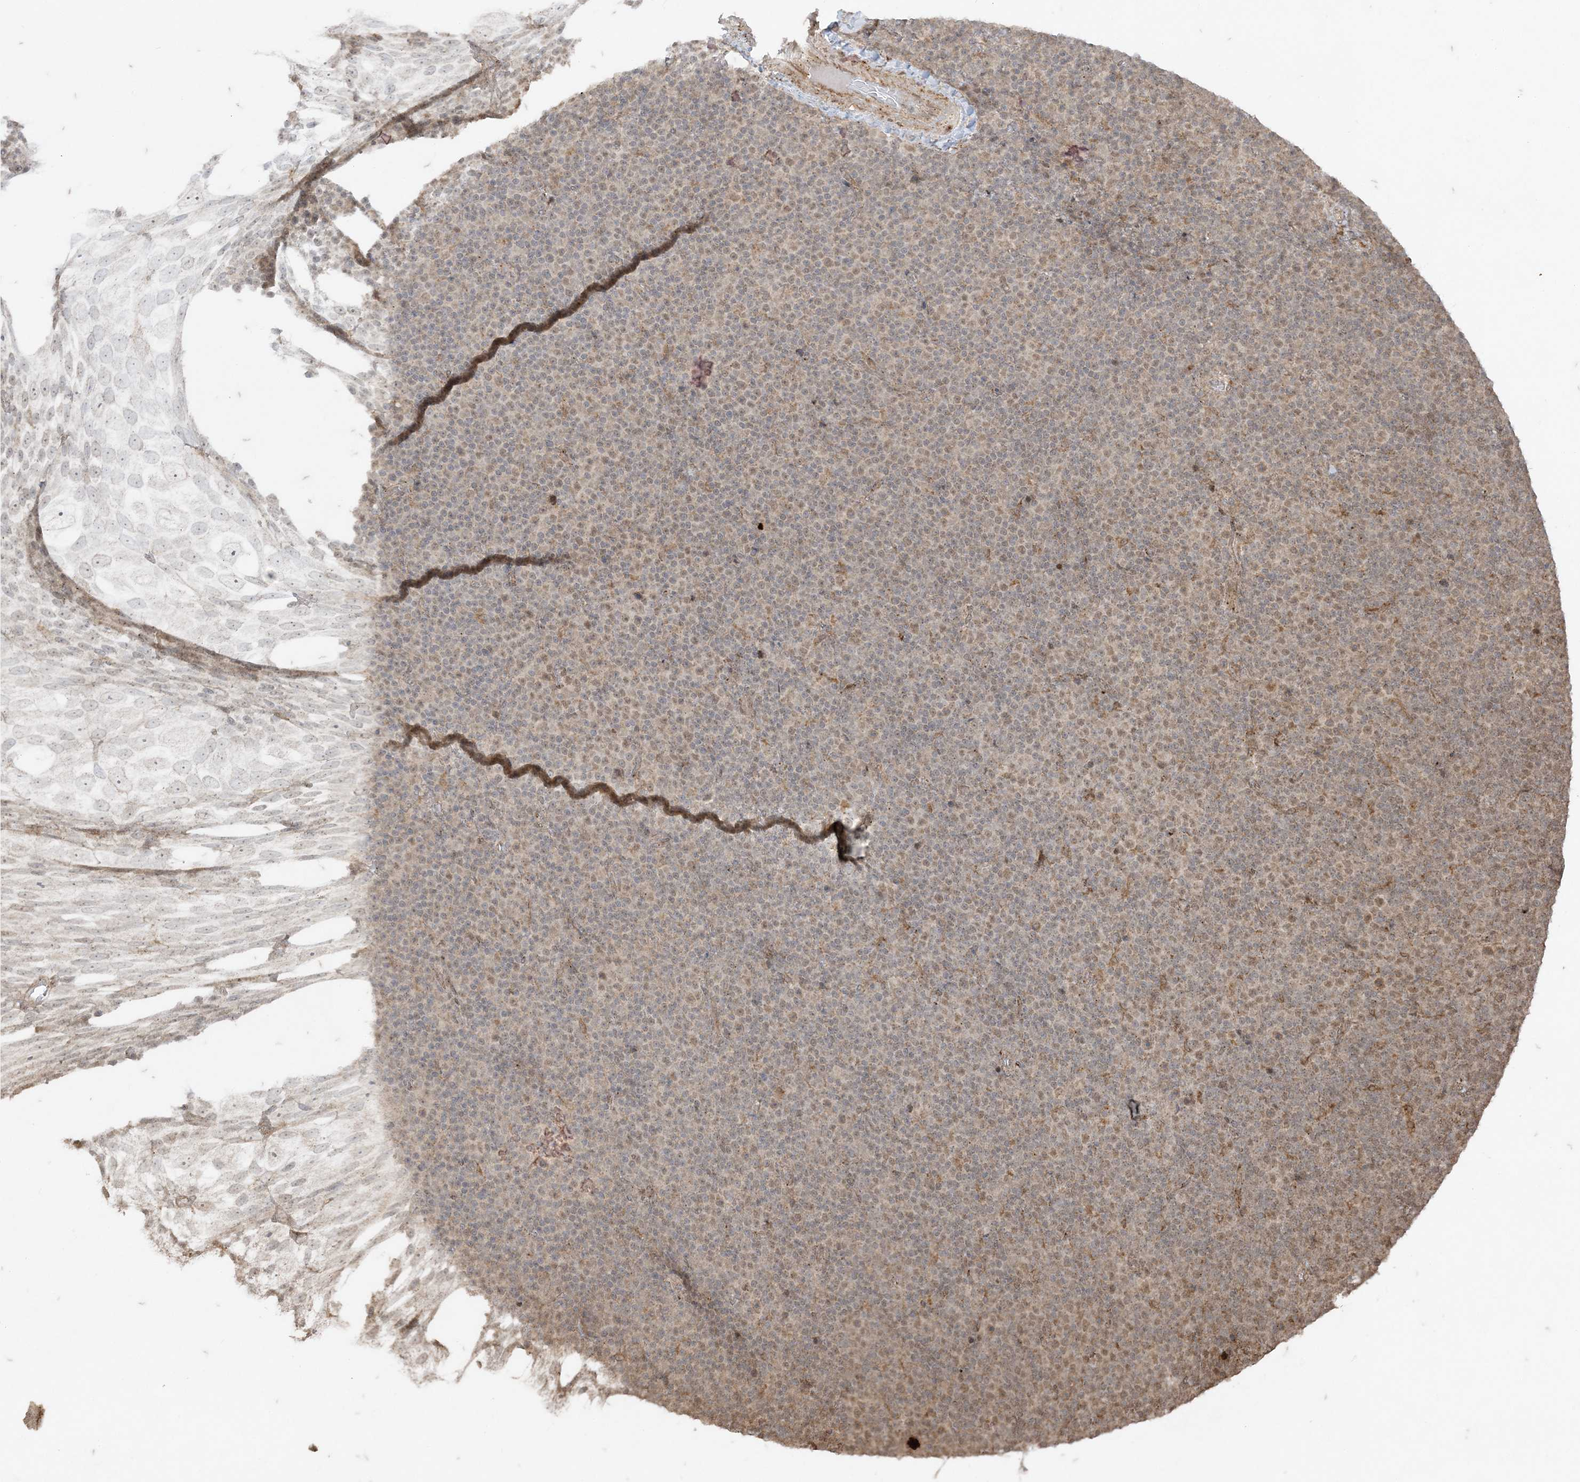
{"staining": {"intensity": "weak", "quantity": "<25%", "location": "nuclear"}, "tissue": "lymphoma", "cell_type": "Tumor cells", "image_type": "cancer", "snomed": [{"axis": "morphology", "description": "Malignant lymphoma, non-Hodgkin's type, Low grade"}, {"axis": "topography", "description": "Lymph node"}], "caption": "Image shows no protein positivity in tumor cells of lymphoma tissue. Nuclei are stained in blue.", "gene": "RRAS", "patient": {"sex": "female", "age": 67}}